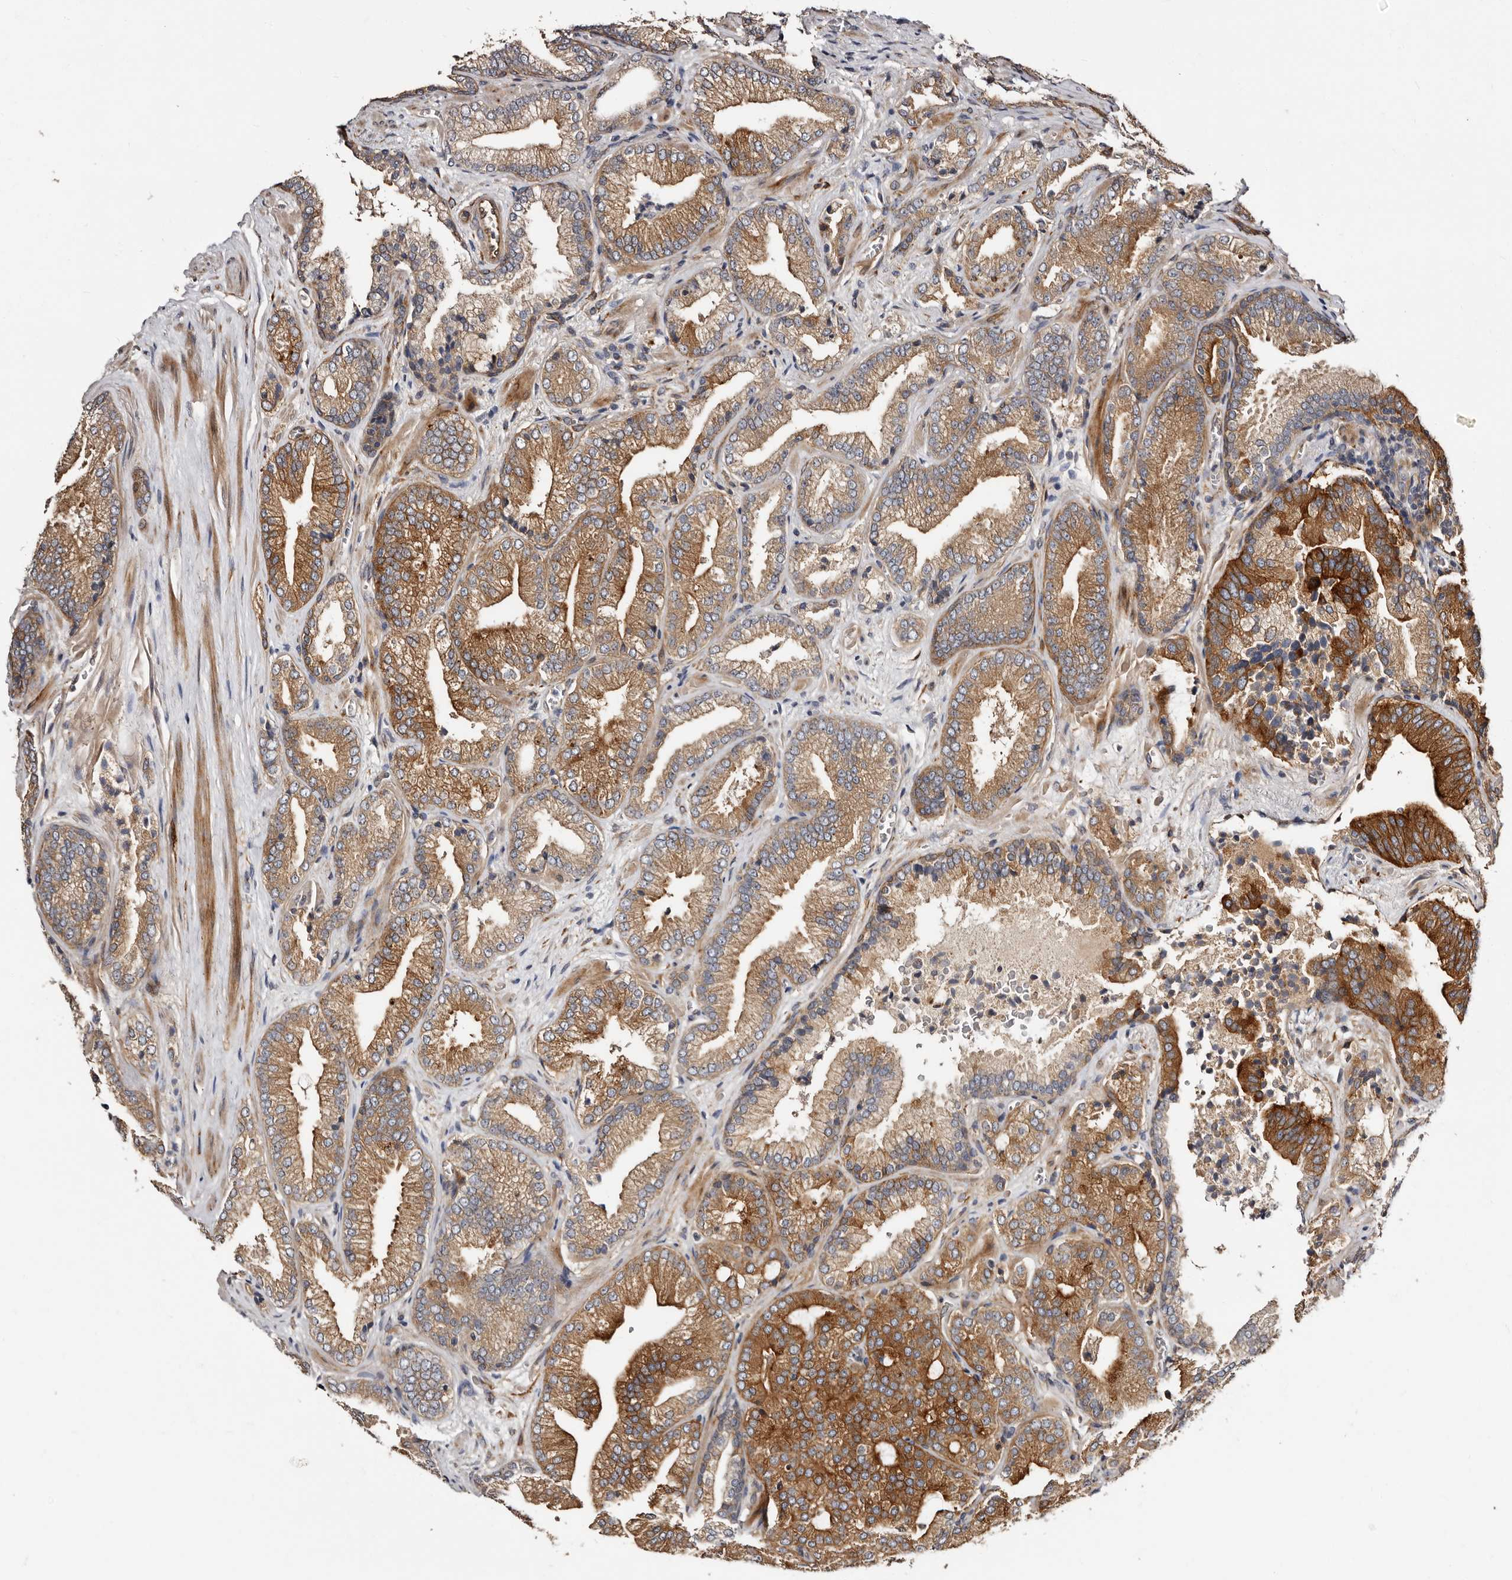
{"staining": {"intensity": "moderate", "quantity": ">75%", "location": "cytoplasmic/membranous"}, "tissue": "prostate cancer", "cell_type": "Tumor cells", "image_type": "cancer", "snomed": [{"axis": "morphology", "description": "Adenocarcinoma, Low grade"}, {"axis": "topography", "description": "Prostate"}], "caption": "The photomicrograph displays immunohistochemical staining of prostate cancer (adenocarcinoma (low-grade)). There is moderate cytoplasmic/membranous staining is present in approximately >75% of tumor cells.", "gene": "TBC1D22B", "patient": {"sex": "male", "age": 62}}